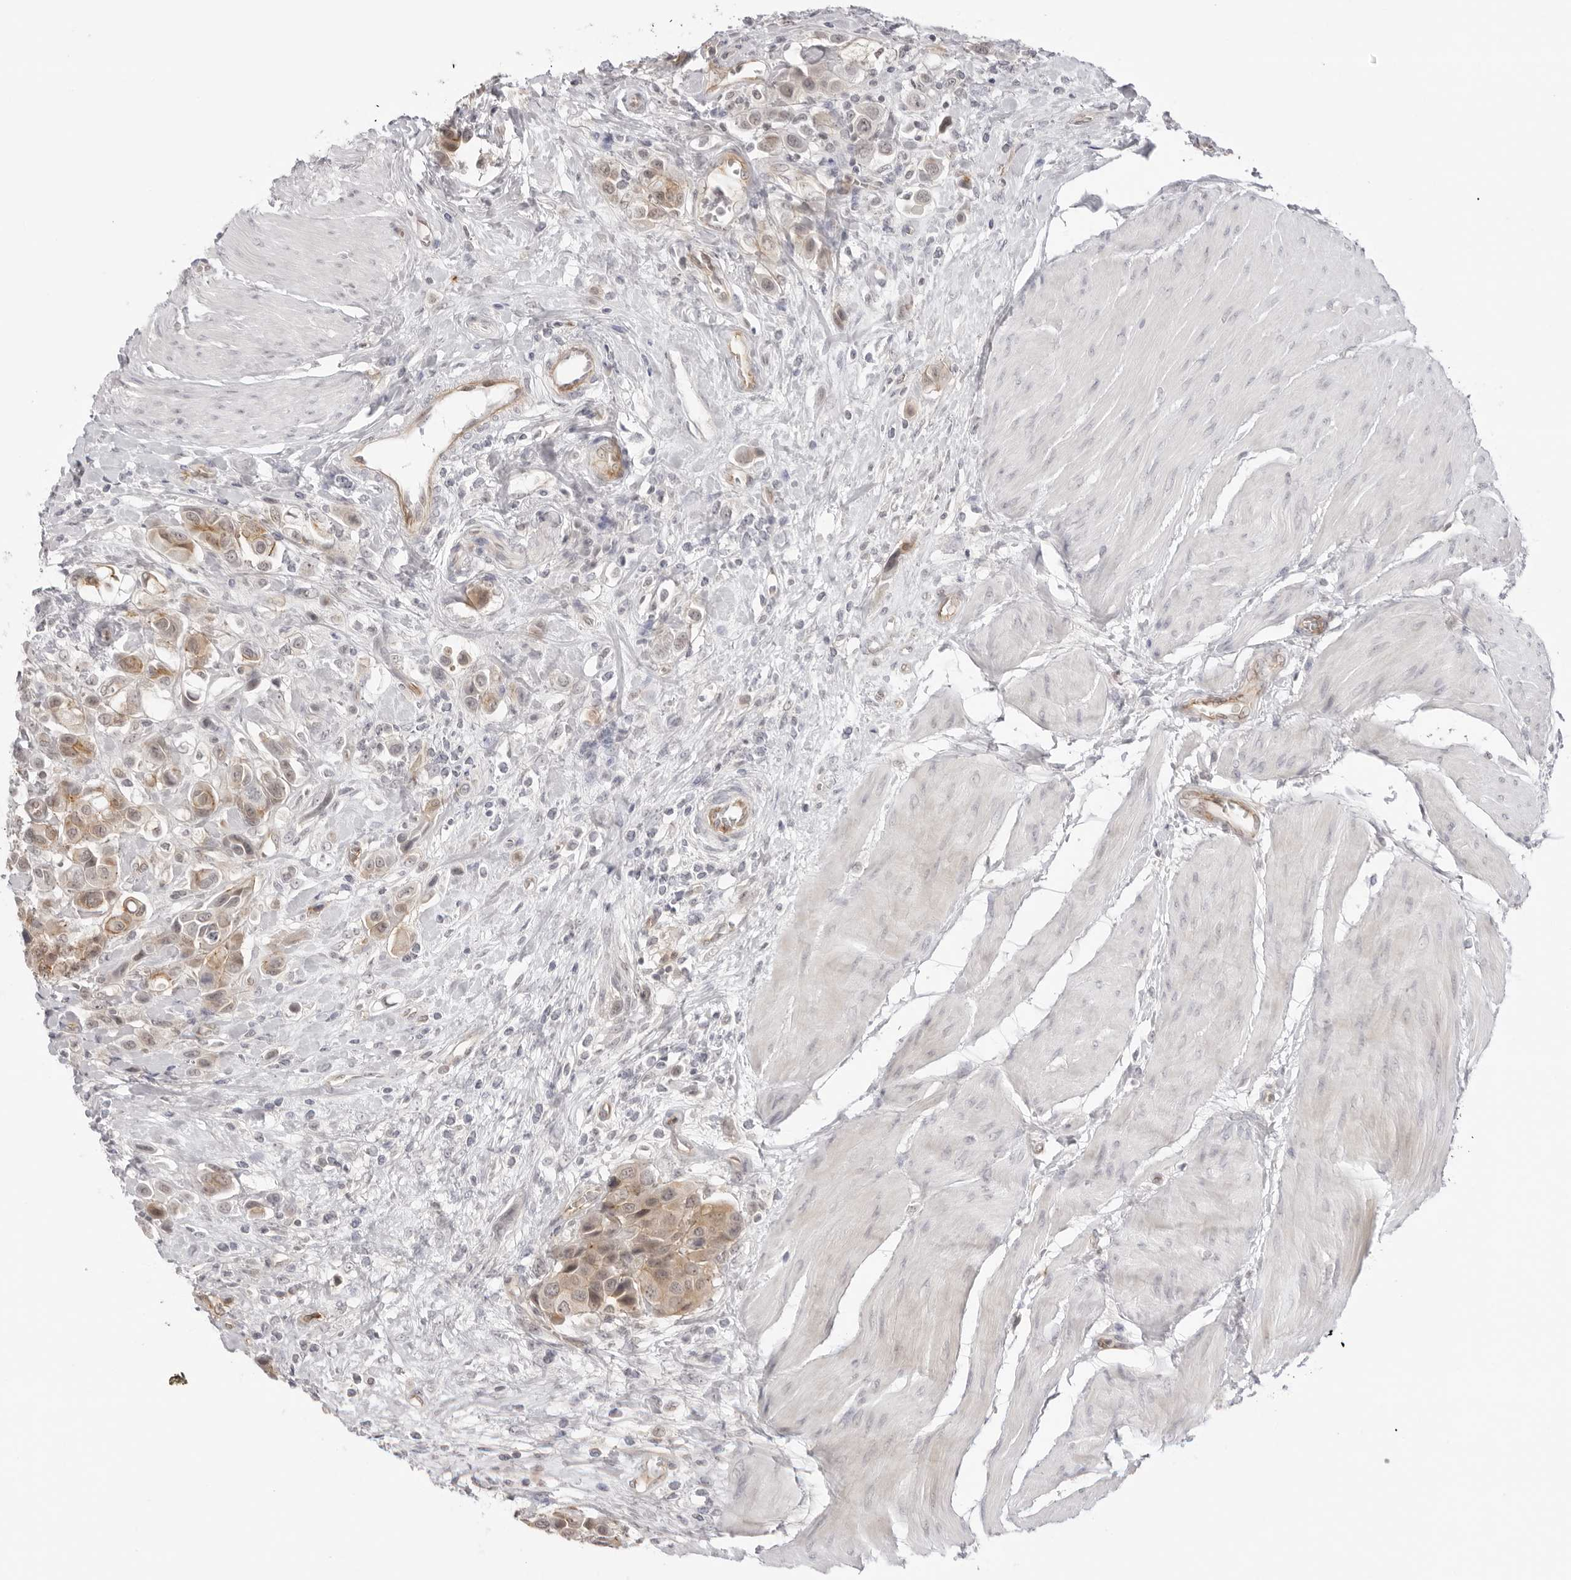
{"staining": {"intensity": "weak", "quantity": ">75%", "location": "cytoplasmic/membranous"}, "tissue": "urothelial cancer", "cell_type": "Tumor cells", "image_type": "cancer", "snomed": [{"axis": "morphology", "description": "Urothelial carcinoma, High grade"}, {"axis": "topography", "description": "Urinary bladder"}], "caption": "High-grade urothelial carcinoma was stained to show a protein in brown. There is low levels of weak cytoplasmic/membranous expression in approximately >75% of tumor cells. (DAB IHC, brown staining for protein, blue staining for nuclei).", "gene": "TRAPPC3", "patient": {"sex": "male", "age": 50}}